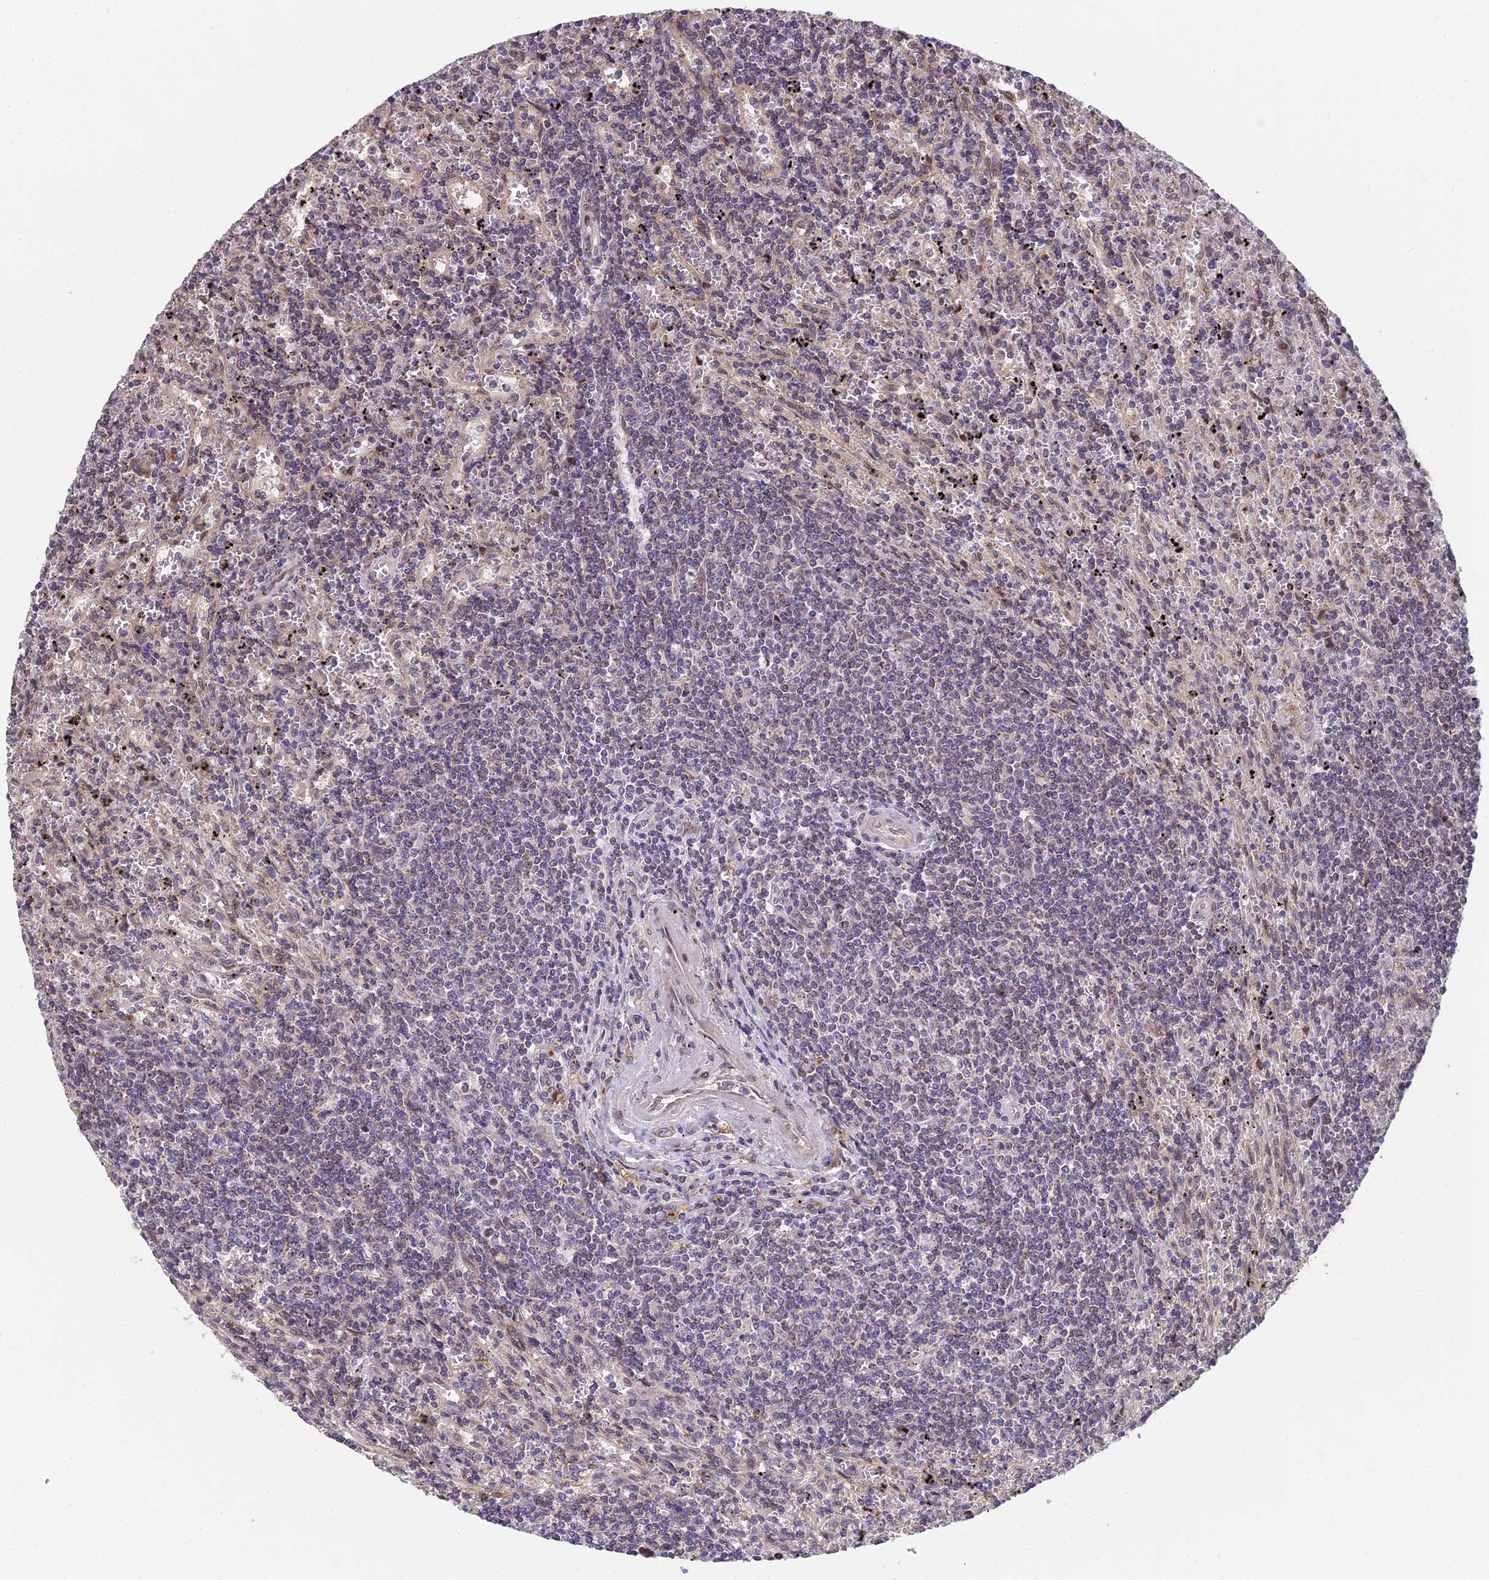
{"staining": {"intensity": "negative", "quantity": "none", "location": "none"}, "tissue": "lymphoma", "cell_type": "Tumor cells", "image_type": "cancer", "snomed": [{"axis": "morphology", "description": "Malignant lymphoma, non-Hodgkin's type, Low grade"}, {"axis": "topography", "description": "Spleen"}], "caption": "IHC of human lymphoma reveals no expression in tumor cells.", "gene": "CYP2R1", "patient": {"sex": "male", "age": 76}}